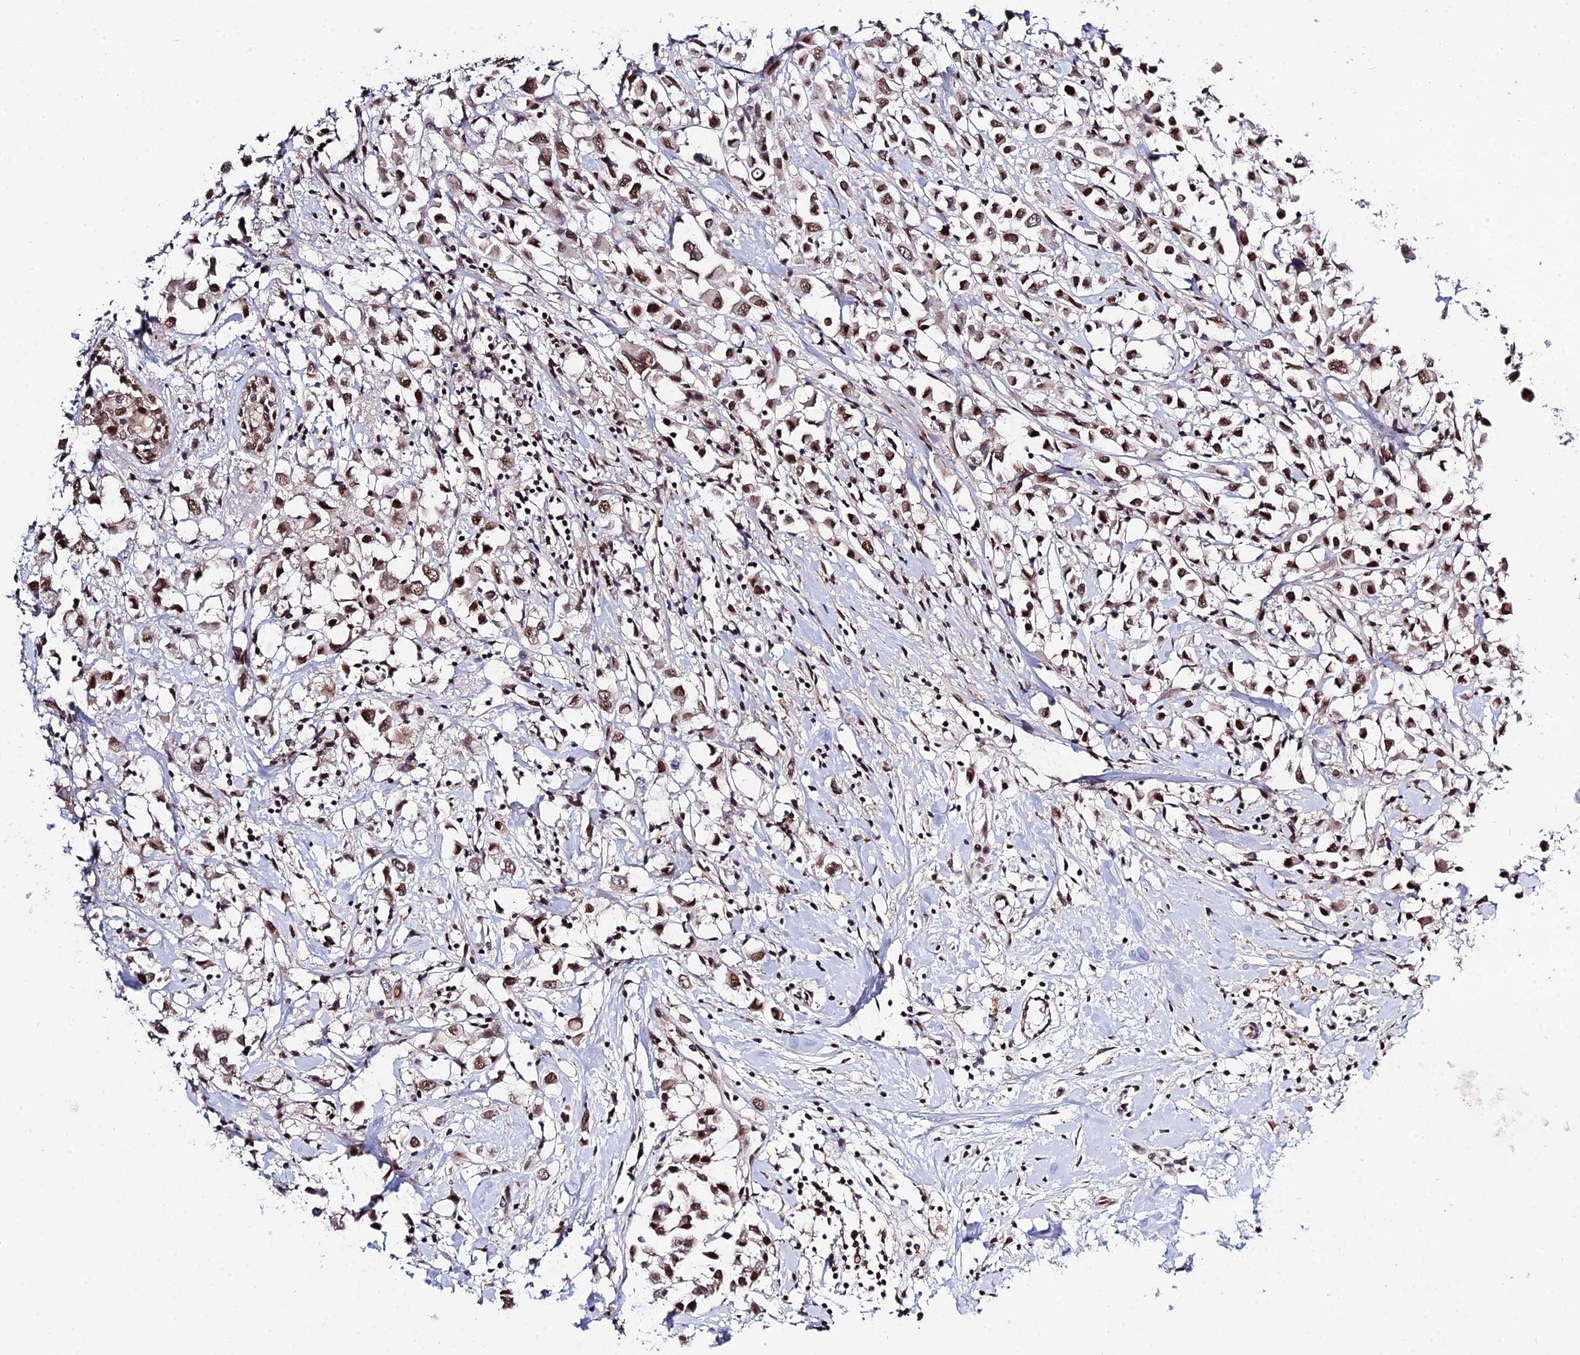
{"staining": {"intensity": "moderate", "quantity": ">75%", "location": "nuclear"}, "tissue": "breast cancer", "cell_type": "Tumor cells", "image_type": "cancer", "snomed": [{"axis": "morphology", "description": "Duct carcinoma"}, {"axis": "topography", "description": "Breast"}], "caption": "The immunohistochemical stain labels moderate nuclear positivity in tumor cells of breast intraductal carcinoma tissue.", "gene": "SYT15", "patient": {"sex": "female", "age": 61}}